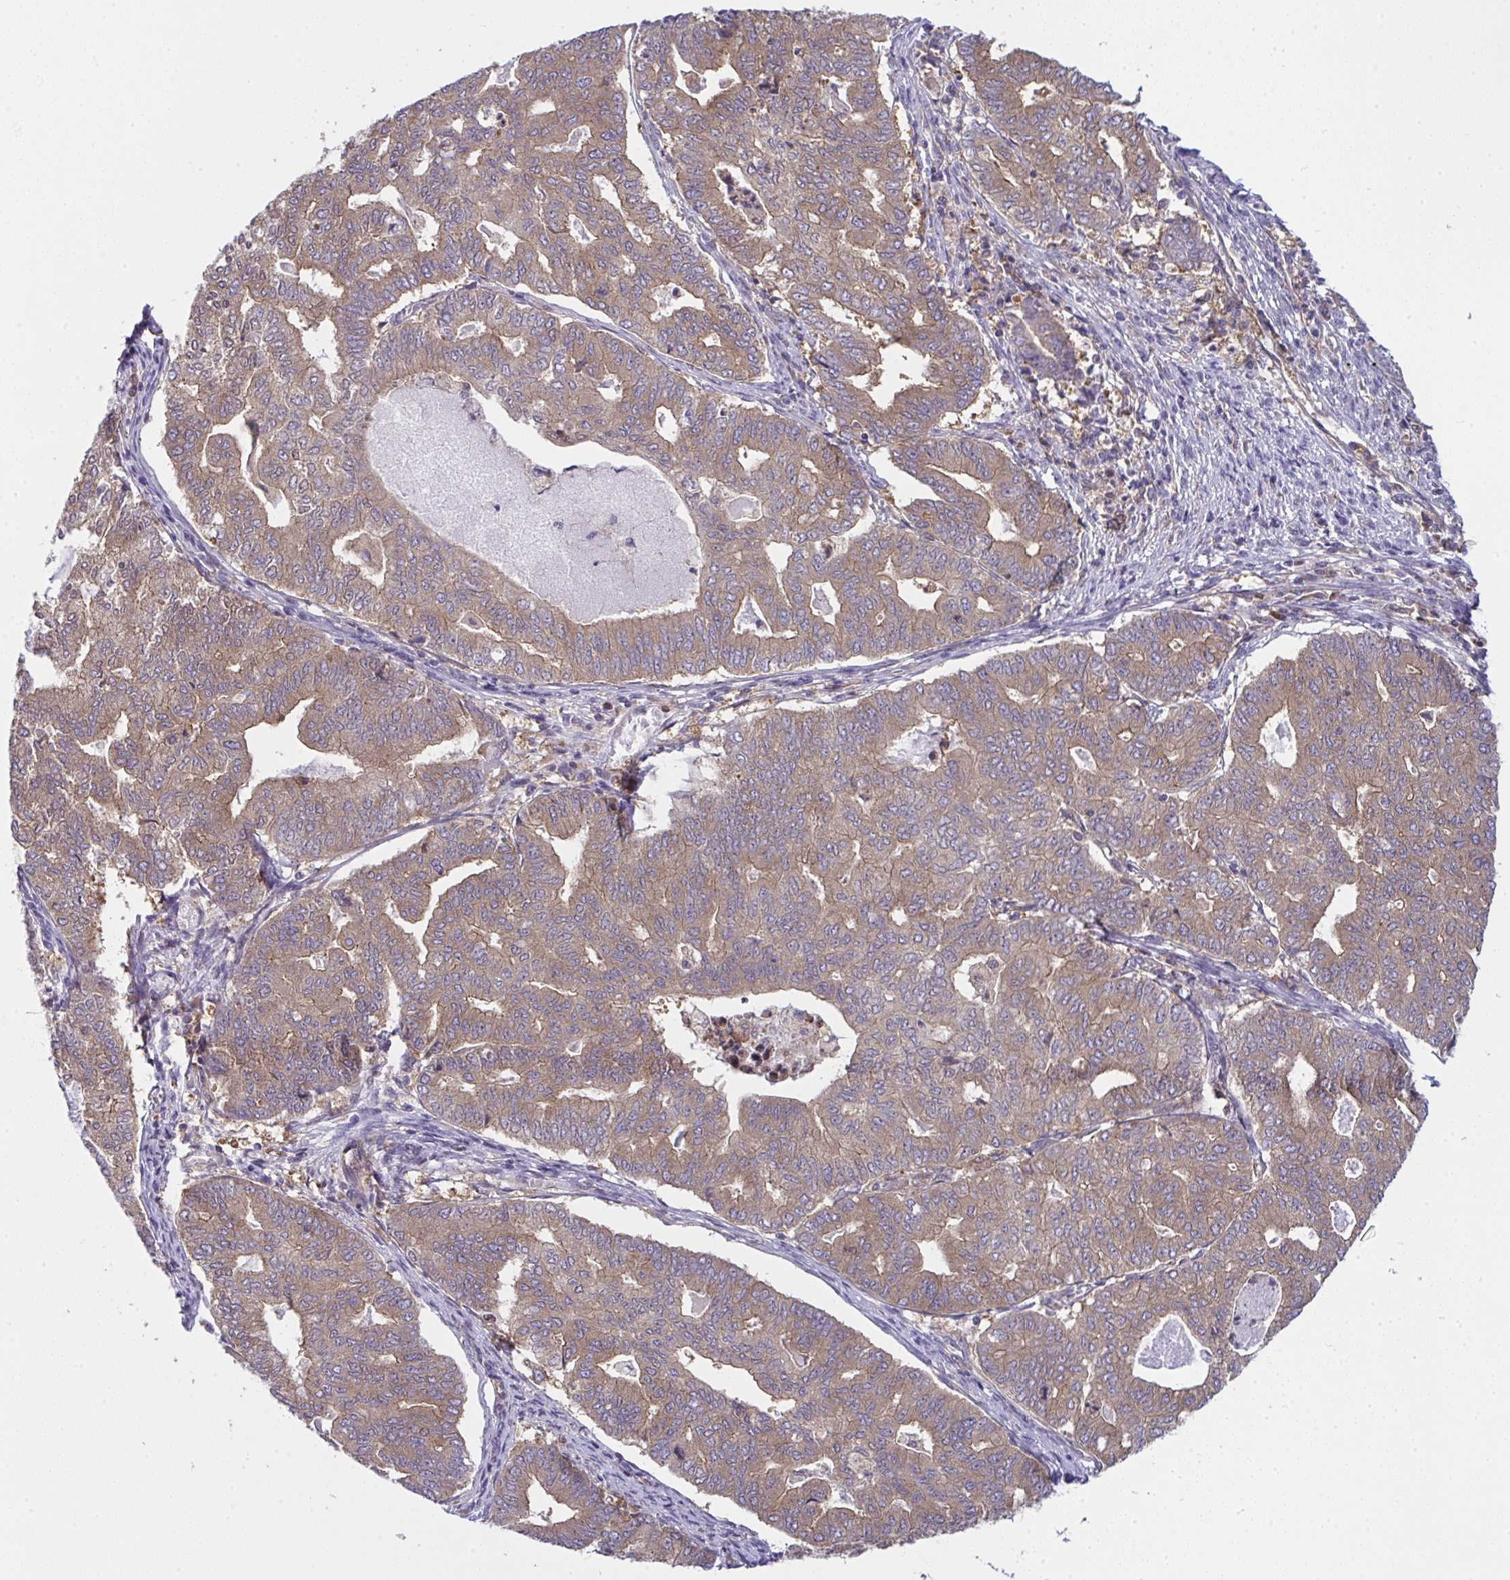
{"staining": {"intensity": "moderate", "quantity": ">75%", "location": "cytoplasmic/membranous"}, "tissue": "endometrial cancer", "cell_type": "Tumor cells", "image_type": "cancer", "snomed": [{"axis": "morphology", "description": "Adenocarcinoma, NOS"}, {"axis": "topography", "description": "Endometrium"}], "caption": "Immunohistochemistry (IHC) micrograph of endometrial cancer stained for a protein (brown), which displays medium levels of moderate cytoplasmic/membranous positivity in about >75% of tumor cells.", "gene": "ALDH16A1", "patient": {"sex": "female", "age": 79}}